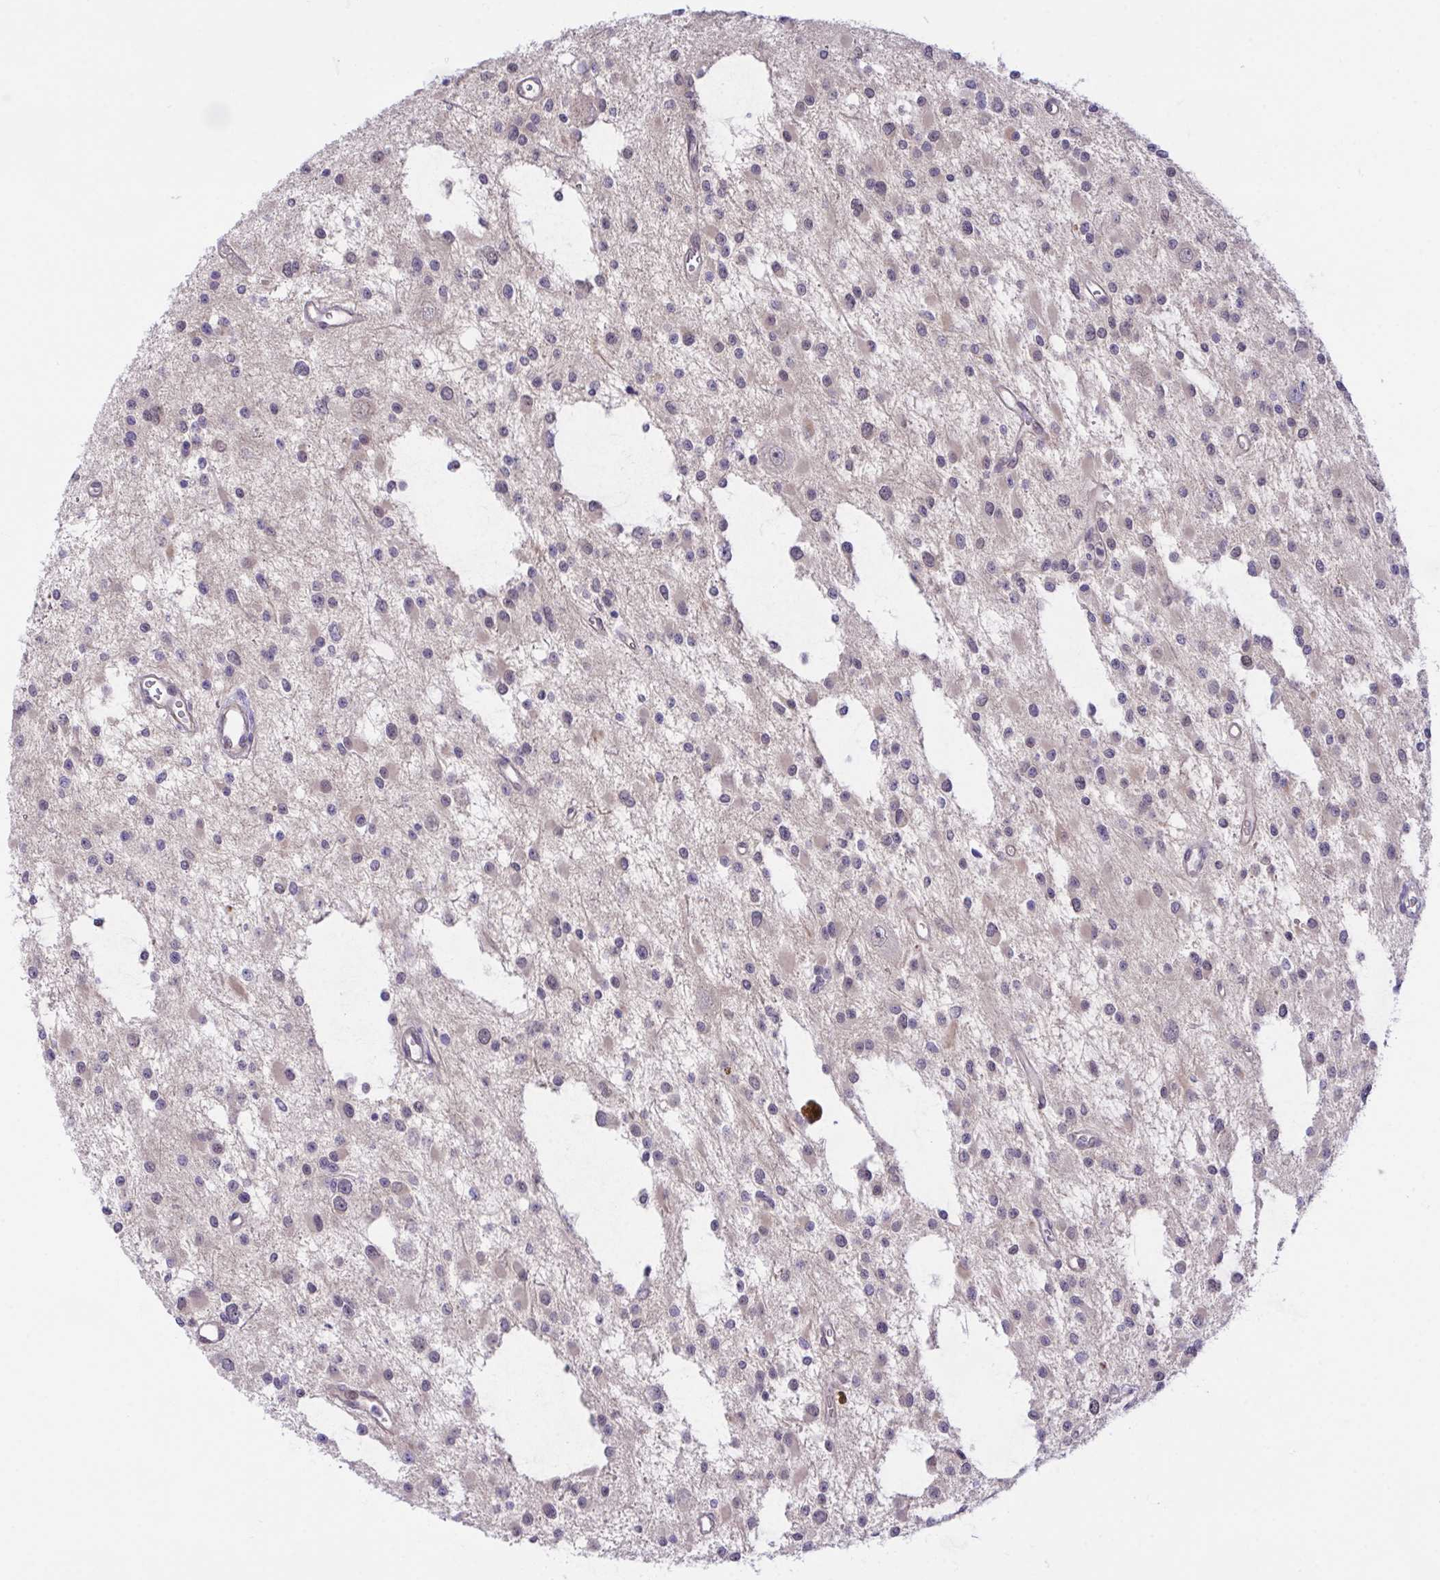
{"staining": {"intensity": "negative", "quantity": "none", "location": "none"}, "tissue": "glioma", "cell_type": "Tumor cells", "image_type": "cancer", "snomed": [{"axis": "morphology", "description": "Glioma, malignant, Low grade"}, {"axis": "topography", "description": "Brain"}], "caption": "Immunohistochemistry photomicrograph of human glioma stained for a protein (brown), which shows no staining in tumor cells.", "gene": "ZNF444", "patient": {"sex": "male", "age": 43}}